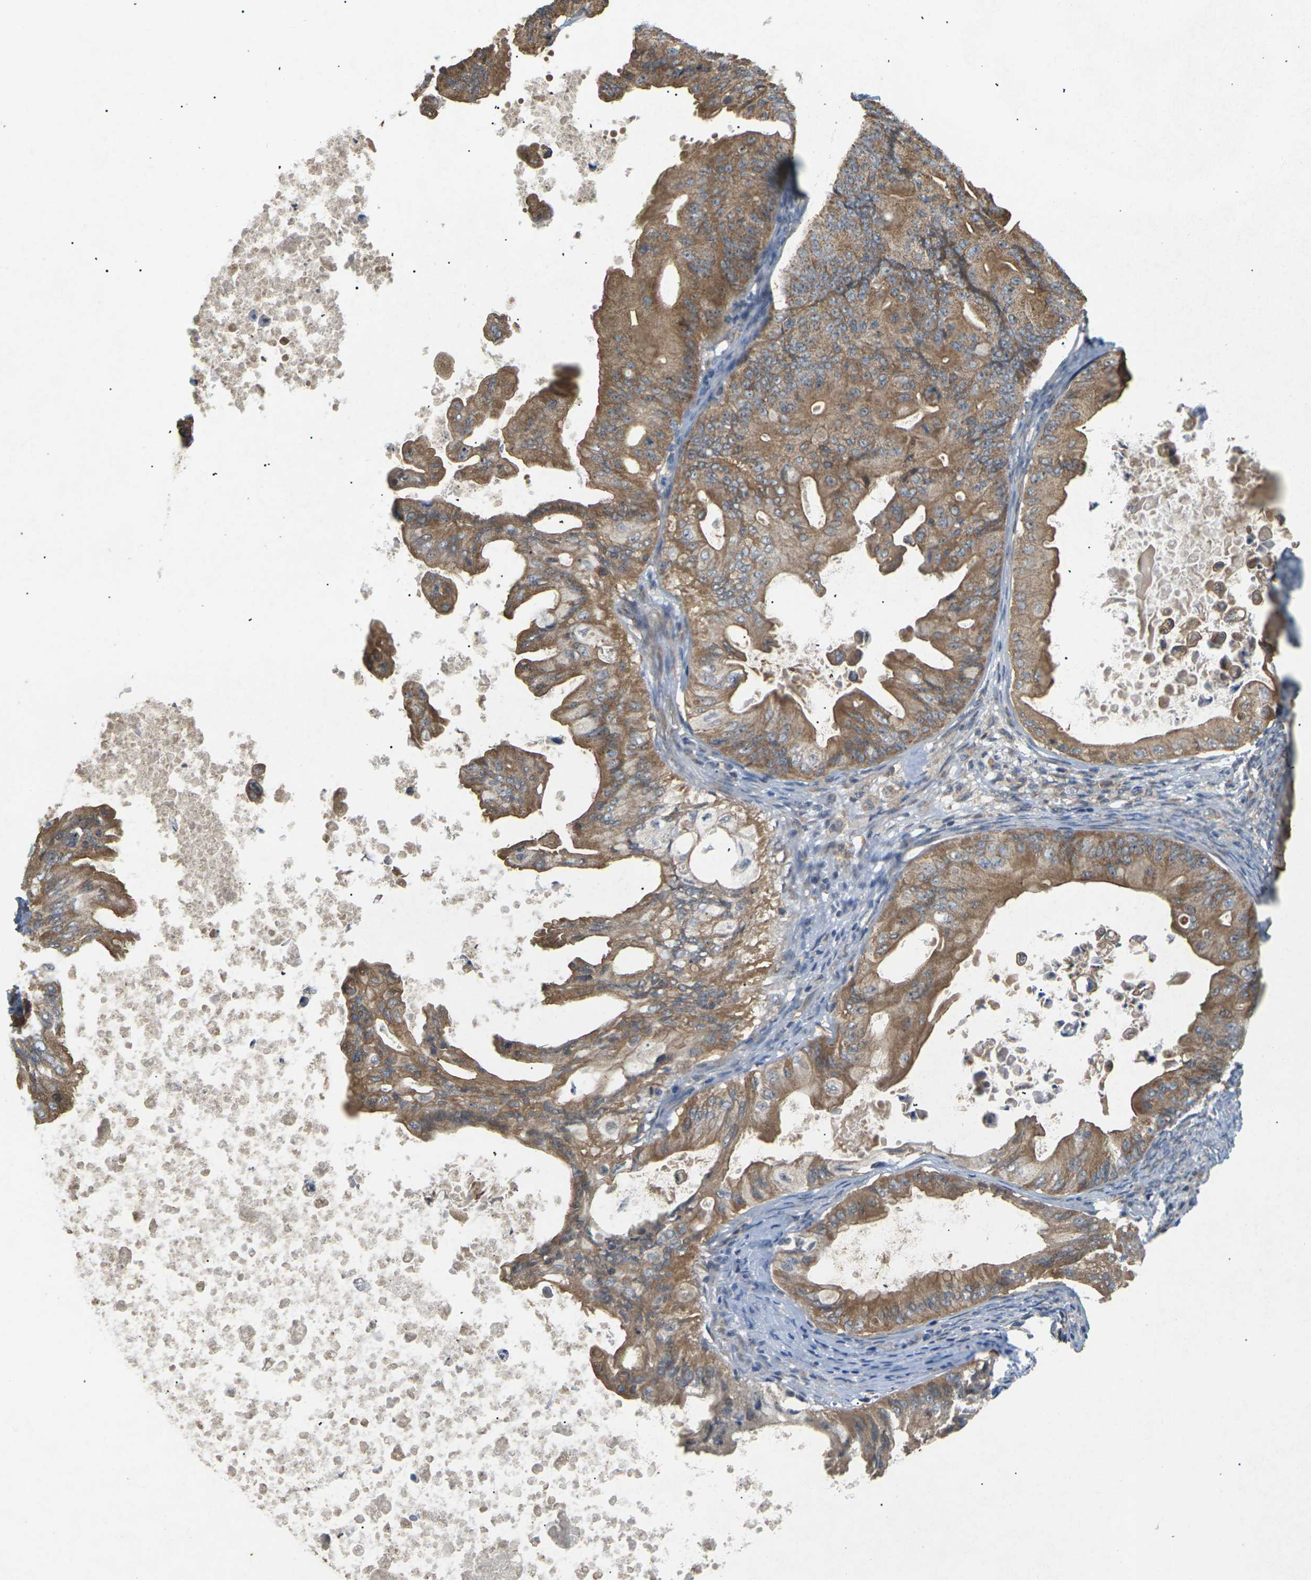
{"staining": {"intensity": "moderate", "quantity": ">75%", "location": "cytoplasmic/membranous"}, "tissue": "ovarian cancer", "cell_type": "Tumor cells", "image_type": "cancer", "snomed": [{"axis": "morphology", "description": "Cystadenocarcinoma, mucinous, NOS"}, {"axis": "topography", "description": "Ovary"}], "caption": "Human ovarian mucinous cystadenocarcinoma stained with a protein marker demonstrates moderate staining in tumor cells.", "gene": "KSR1", "patient": {"sex": "female", "age": 37}}